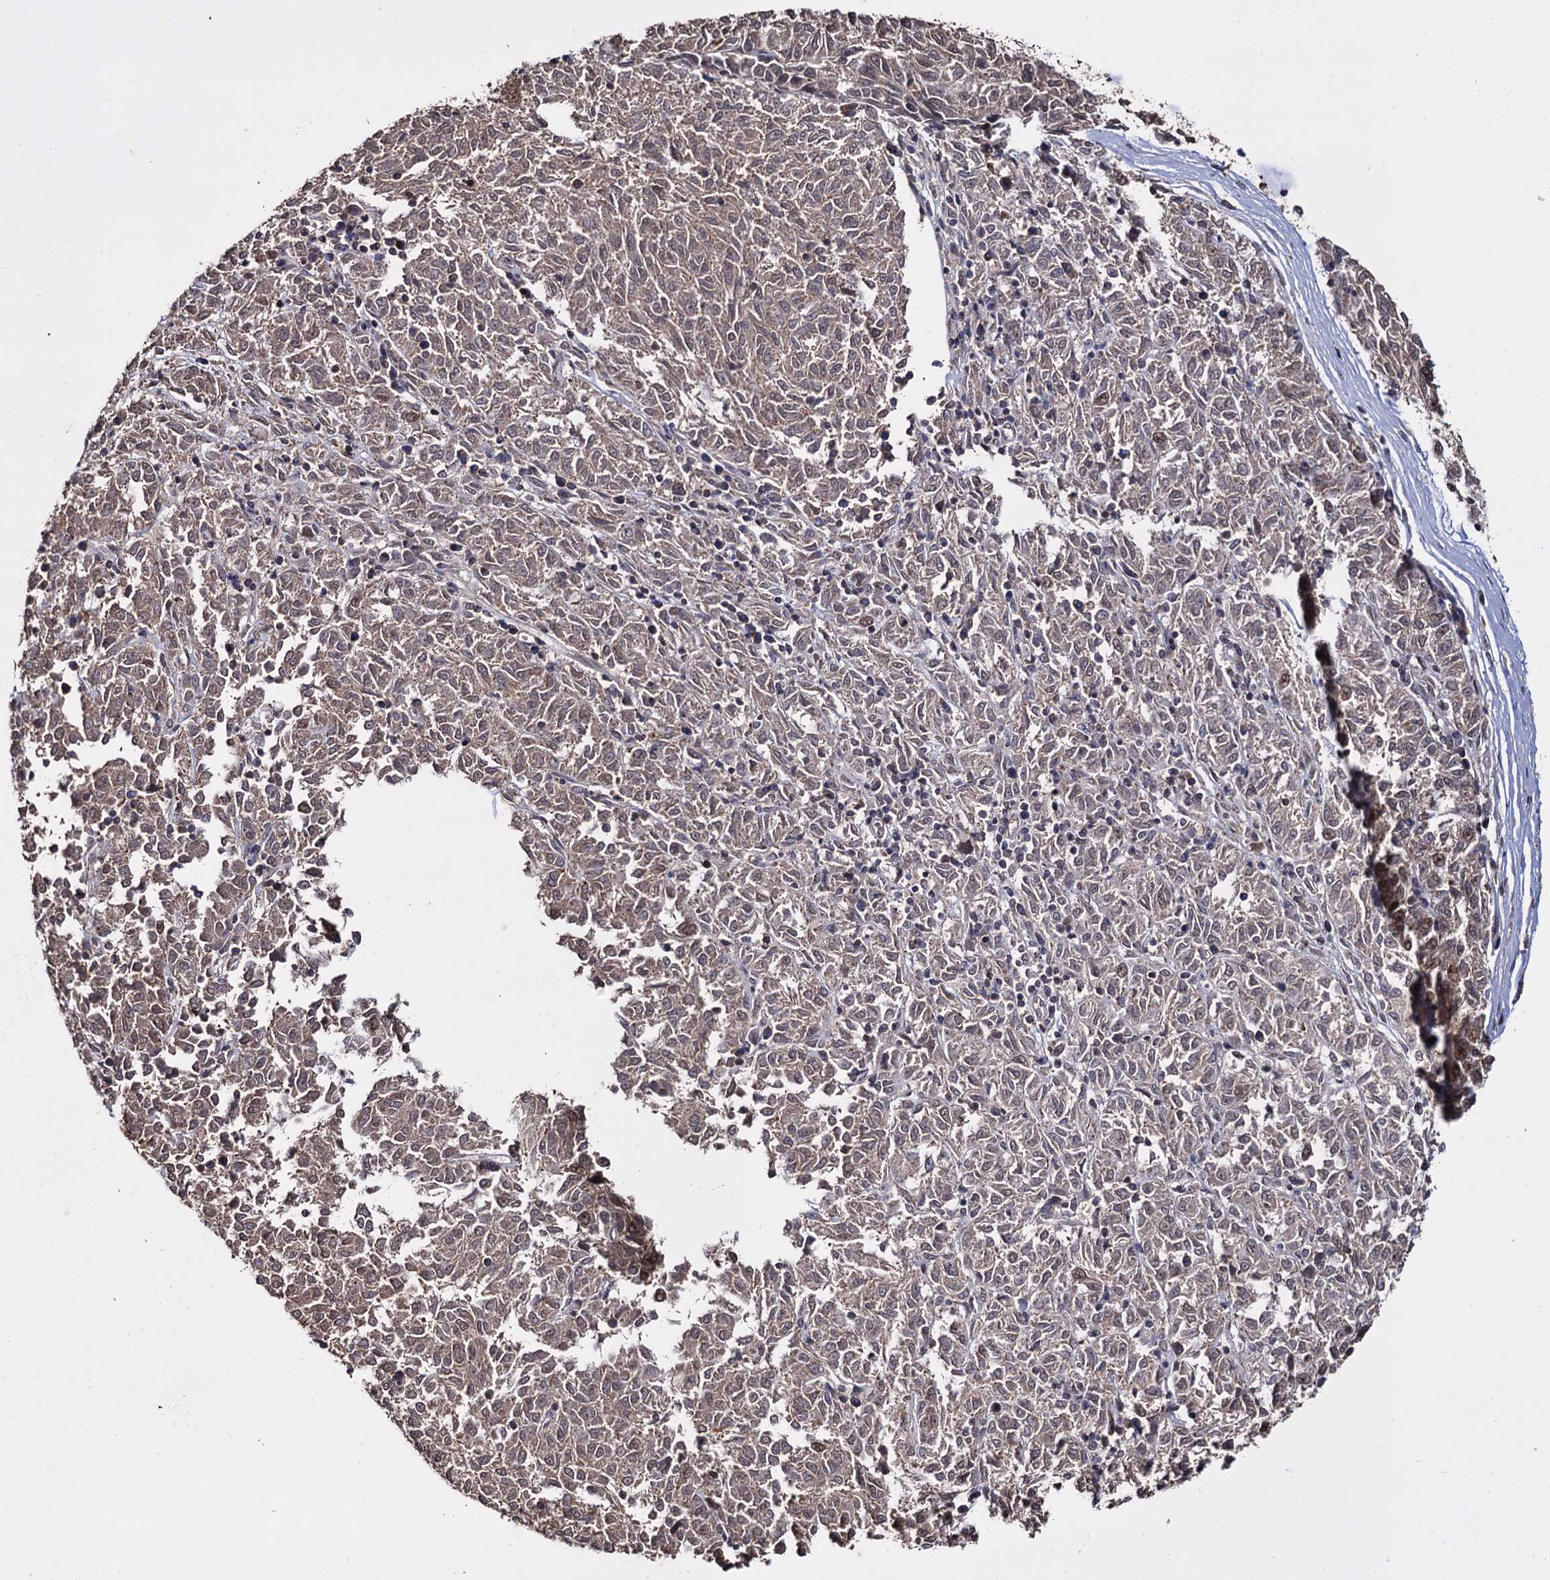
{"staining": {"intensity": "weak", "quantity": ">75%", "location": "cytoplasmic/membranous"}, "tissue": "melanoma", "cell_type": "Tumor cells", "image_type": "cancer", "snomed": [{"axis": "morphology", "description": "Malignant melanoma, NOS"}, {"axis": "topography", "description": "Skin"}], "caption": "Protein analysis of melanoma tissue shows weak cytoplasmic/membranous expression in approximately >75% of tumor cells.", "gene": "KLF5", "patient": {"sex": "female", "age": 72}}